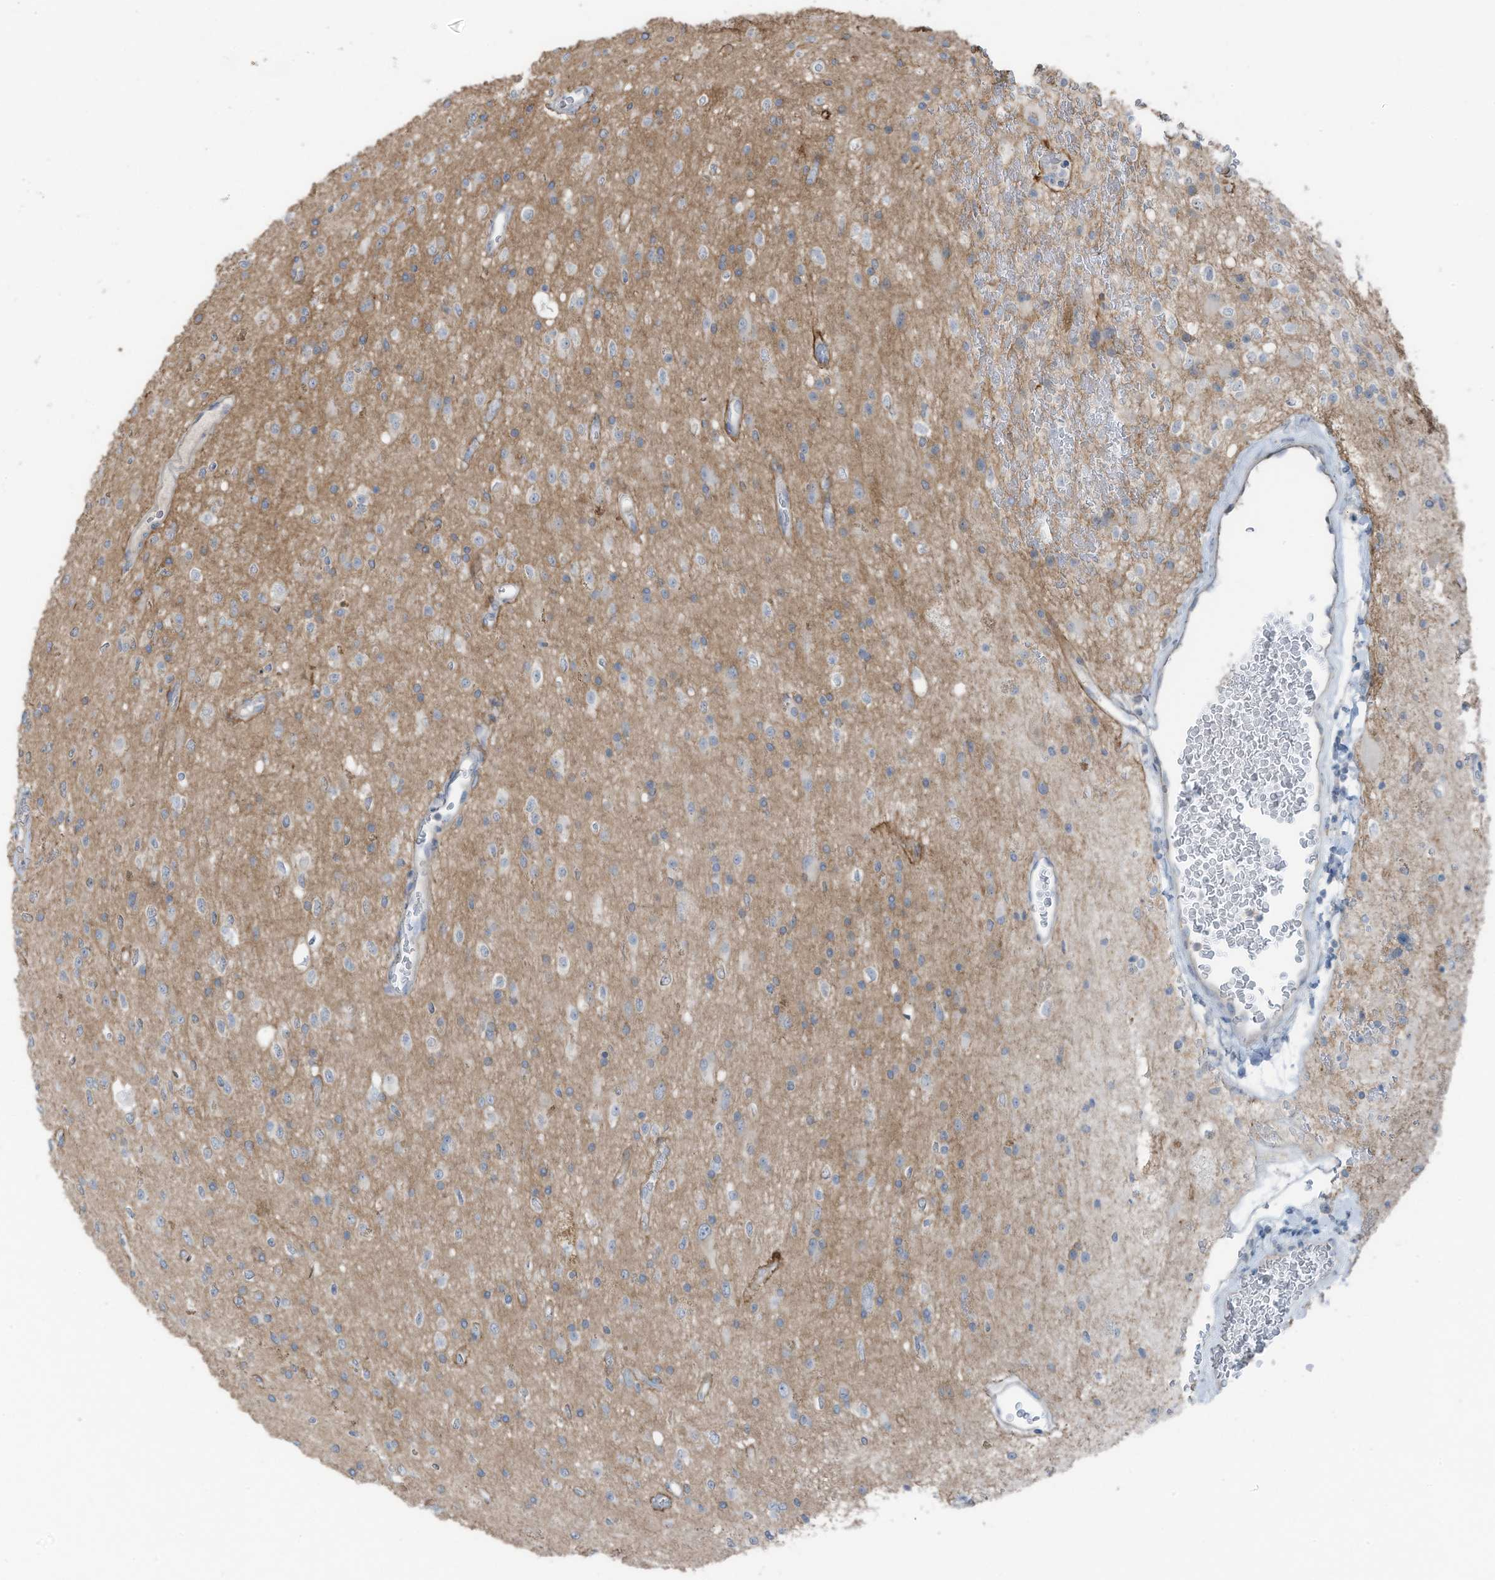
{"staining": {"intensity": "negative", "quantity": "none", "location": "none"}, "tissue": "glioma", "cell_type": "Tumor cells", "image_type": "cancer", "snomed": [{"axis": "morphology", "description": "Glioma, malignant, High grade"}, {"axis": "topography", "description": "Brain"}], "caption": "Immunohistochemistry (IHC) photomicrograph of glioma stained for a protein (brown), which displays no staining in tumor cells. Brightfield microscopy of immunohistochemistry stained with DAB (3,3'-diaminobenzidine) (brown) and hematoxylin (blue), captured at high magnification.", "gene": "ARHGEF33", "patient": {"sex": "male", "age": 34}}